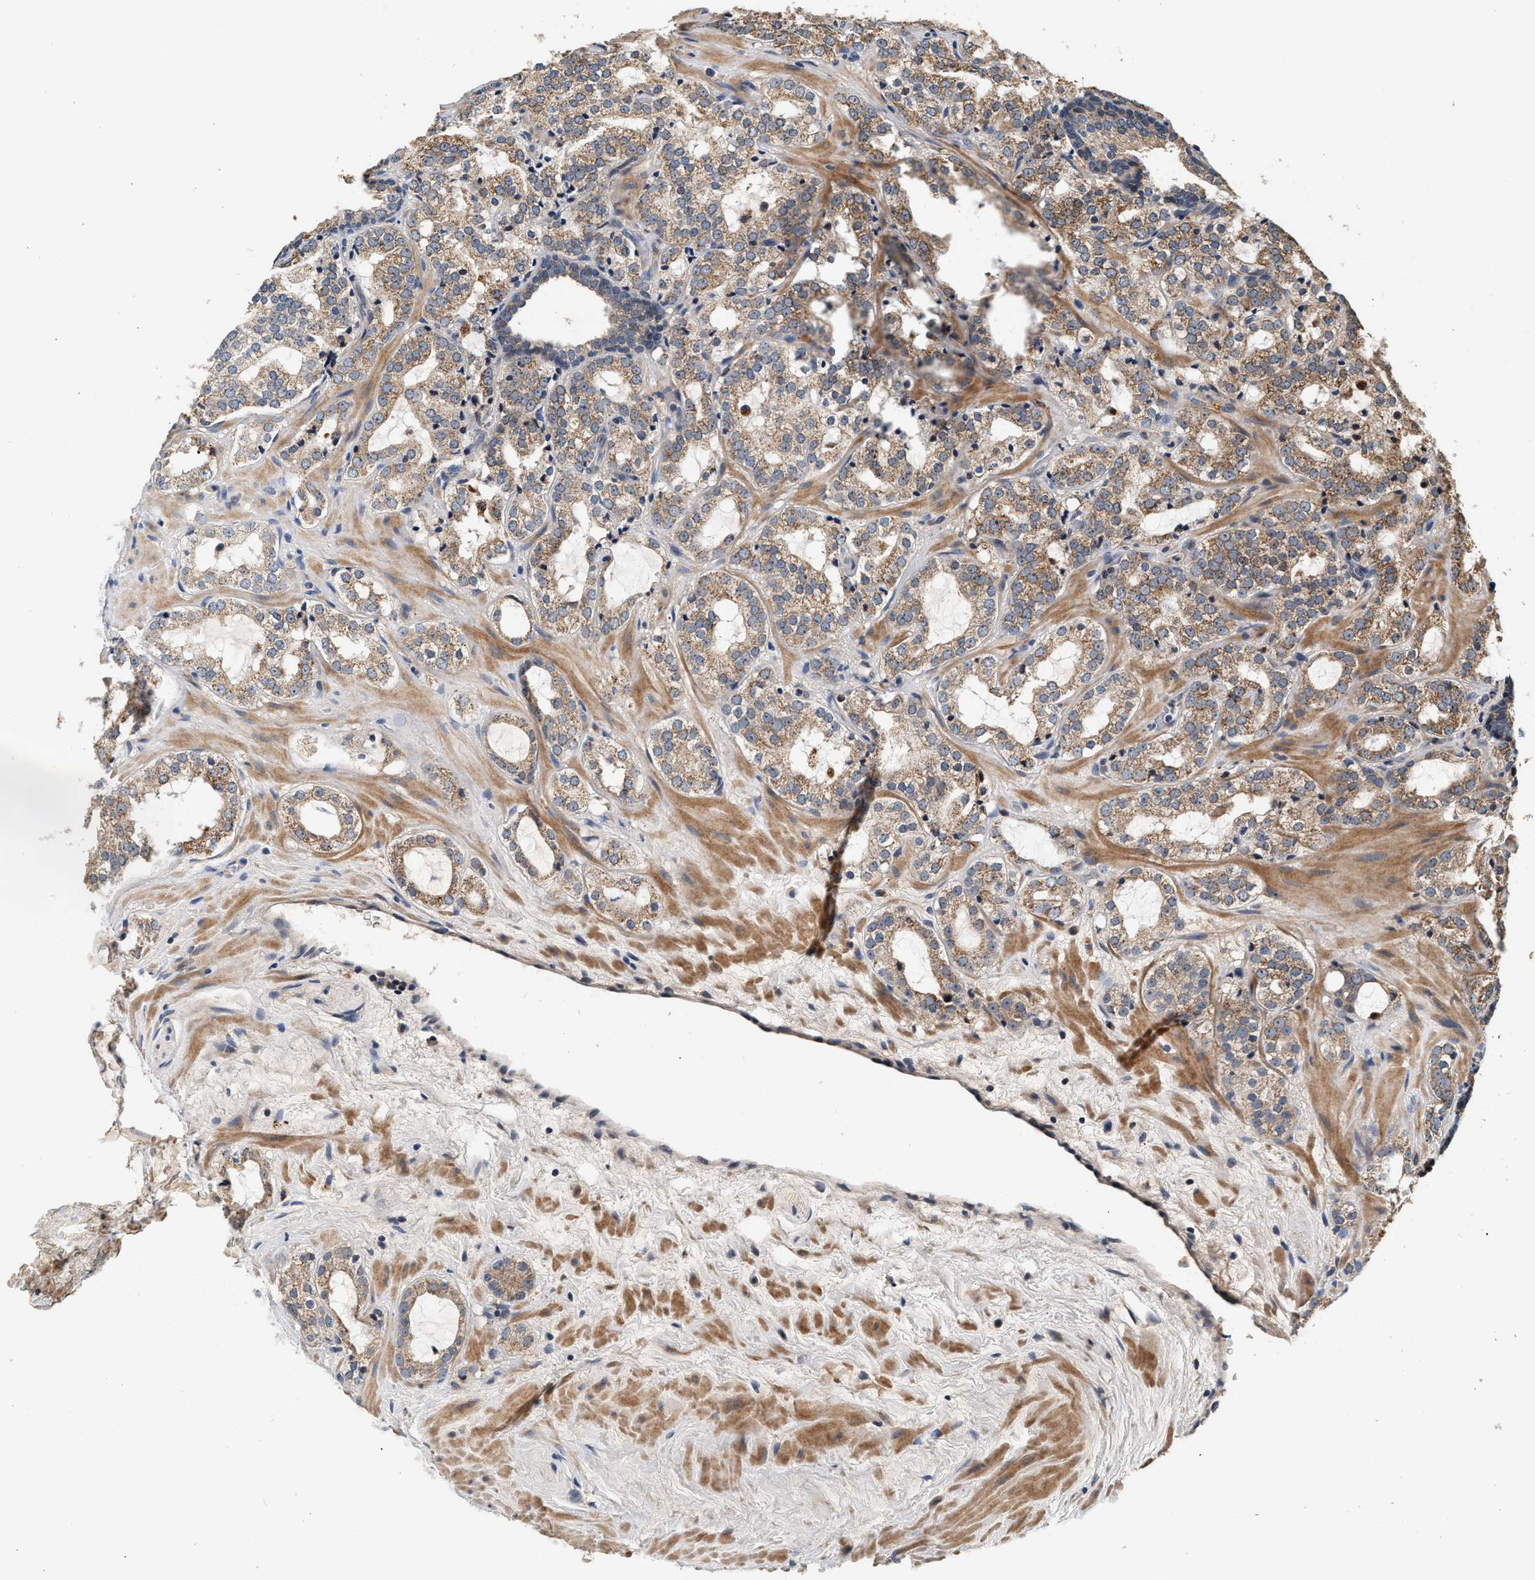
{"staining": {"intensity": "moderate", "quantity": "25%-75%", "location": "cytoplasmic/membranous"}, "tissue": "prostate cancer", "cell_type": "Tumor cells", "image_type": "cancer", "snomed": [{"axis": "morphology", "description": "Adenocarcinoma, High grade"}, {"axis": "topography", "description": "Prostate"}], "caption": "Immunohistochemistry (IHC) of prostate adenocarcinoma (high-grade) shows medium levels of moderate cytoplasmic/membranous expression in approximately 25%-75% of tumor cells.", "gene": "PTGR3", "patient": {"sex": "male", "age": 64}}